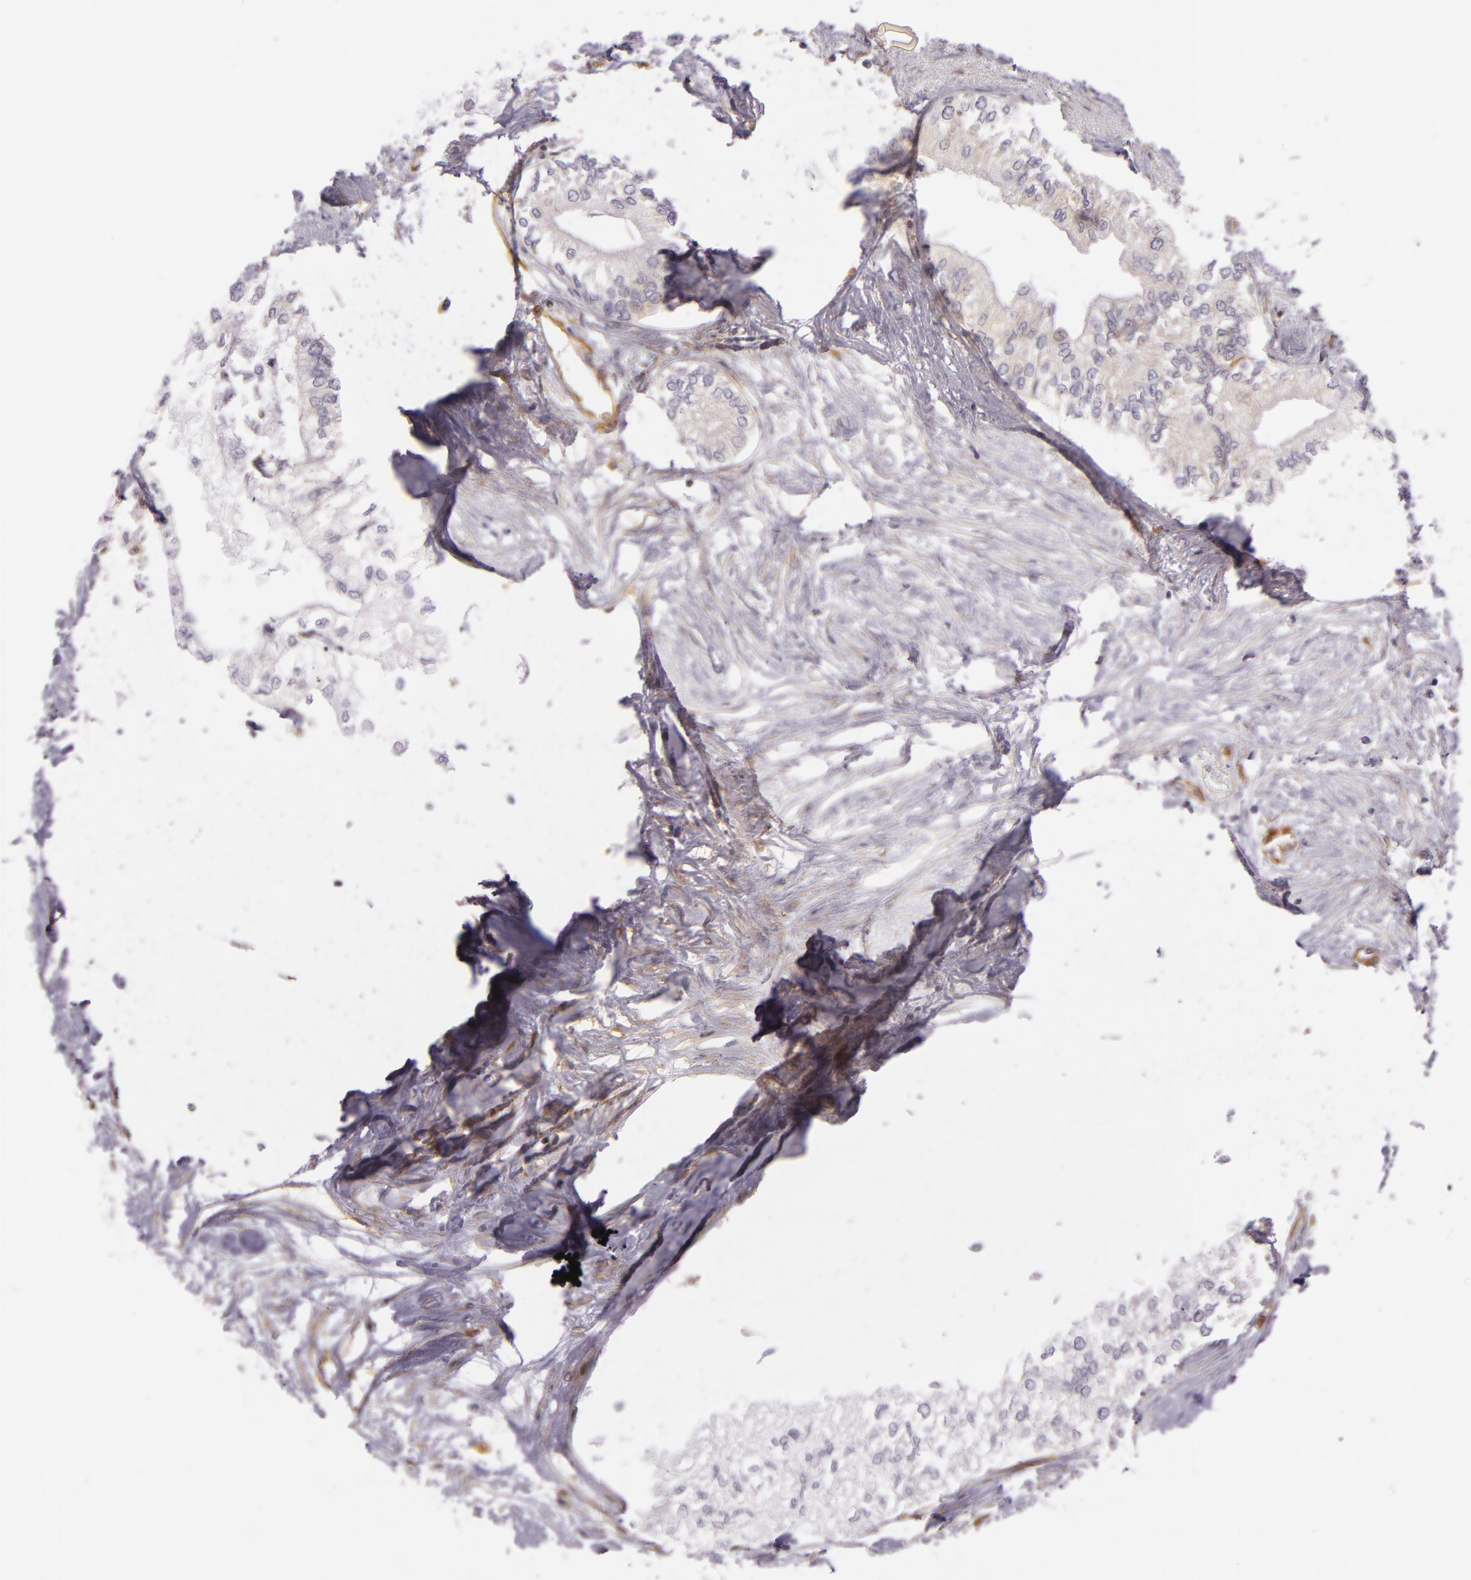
{"staining": {"intensity": "weak", "quantity": "25%-75%", "location": "cytoplasmic/membranous"}, "tissue": "pancreatic cancer", "cell_type": "Tumor cells", "image_type": "cancer", "snomed": [{"axis": "morphology", "description": "Adenocarcinoma, NOS"}, {"axis": "topography", "description": "Pancreas"}], "caption": "Adenocarcinoma (pancreatic) stained for a protein (brown) shows weak cytoplasmic/membranous positive staining in approximately 25%-75% of tumor cells.", "gene": "TLN1", "patient": {"sex": "male", "age": 79}}